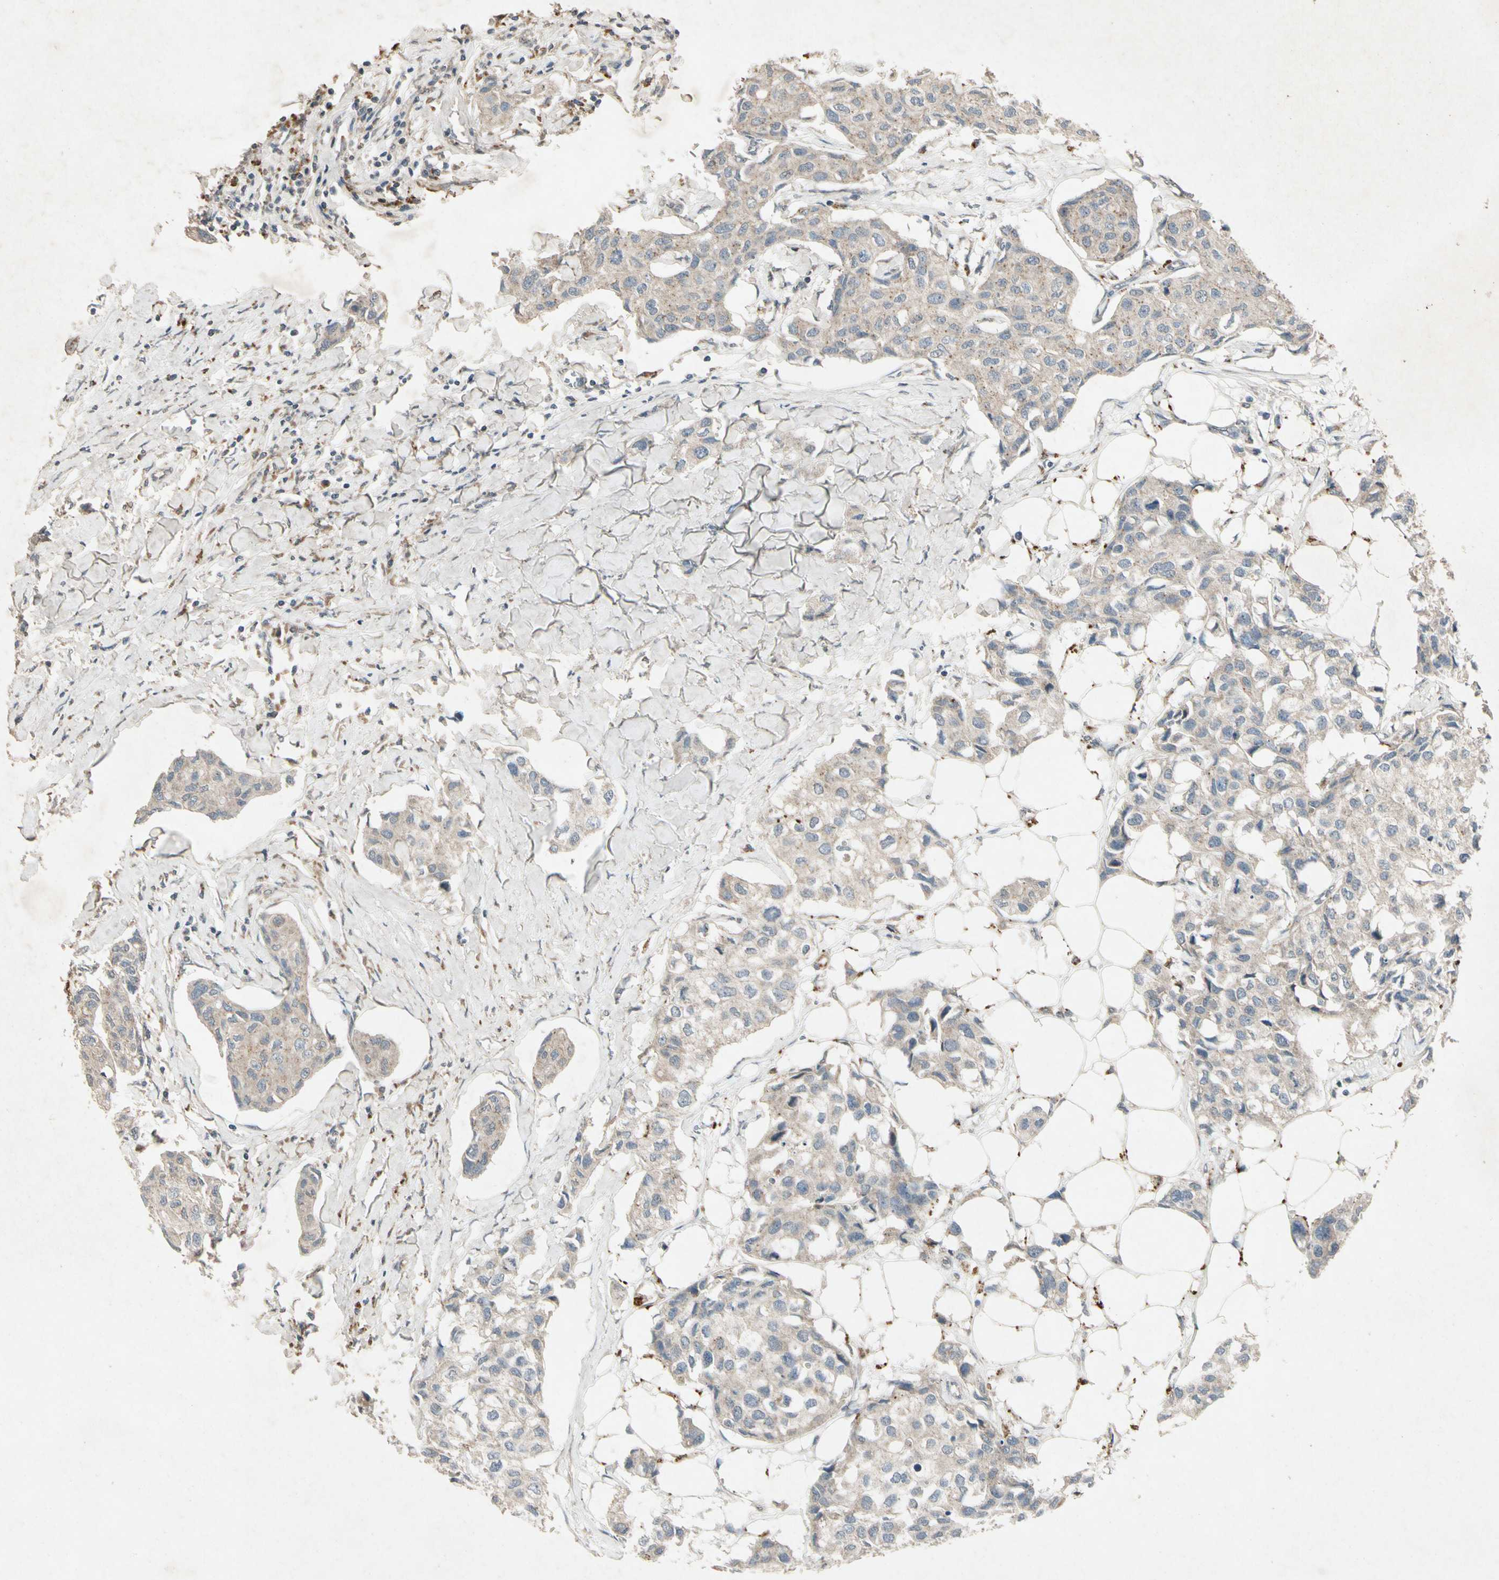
{"staining": {"intensity": "weak", "quantity": "25%-75%", "location": "cytoplasmic/membranous"}, "tissue": "breast cancer", "cell_type": "Tumor cells", "image_type": "cancer", "snomed": [{"axis": "morphology", "description": "Duct carcinoma"}, {"axis": "topography", "description": "Breast"}], "caption": "Immunohistochemistry (IHC) of human infiltrating ductal carcinoma (breast) exhibits low levels of weak cytoplasmic/membranous staining in approximately 25%-75% of tumor cells. Nuclei are stained in blue.", "gene": "GPLD1", "patient": {"sex": "female", "age": 80}}